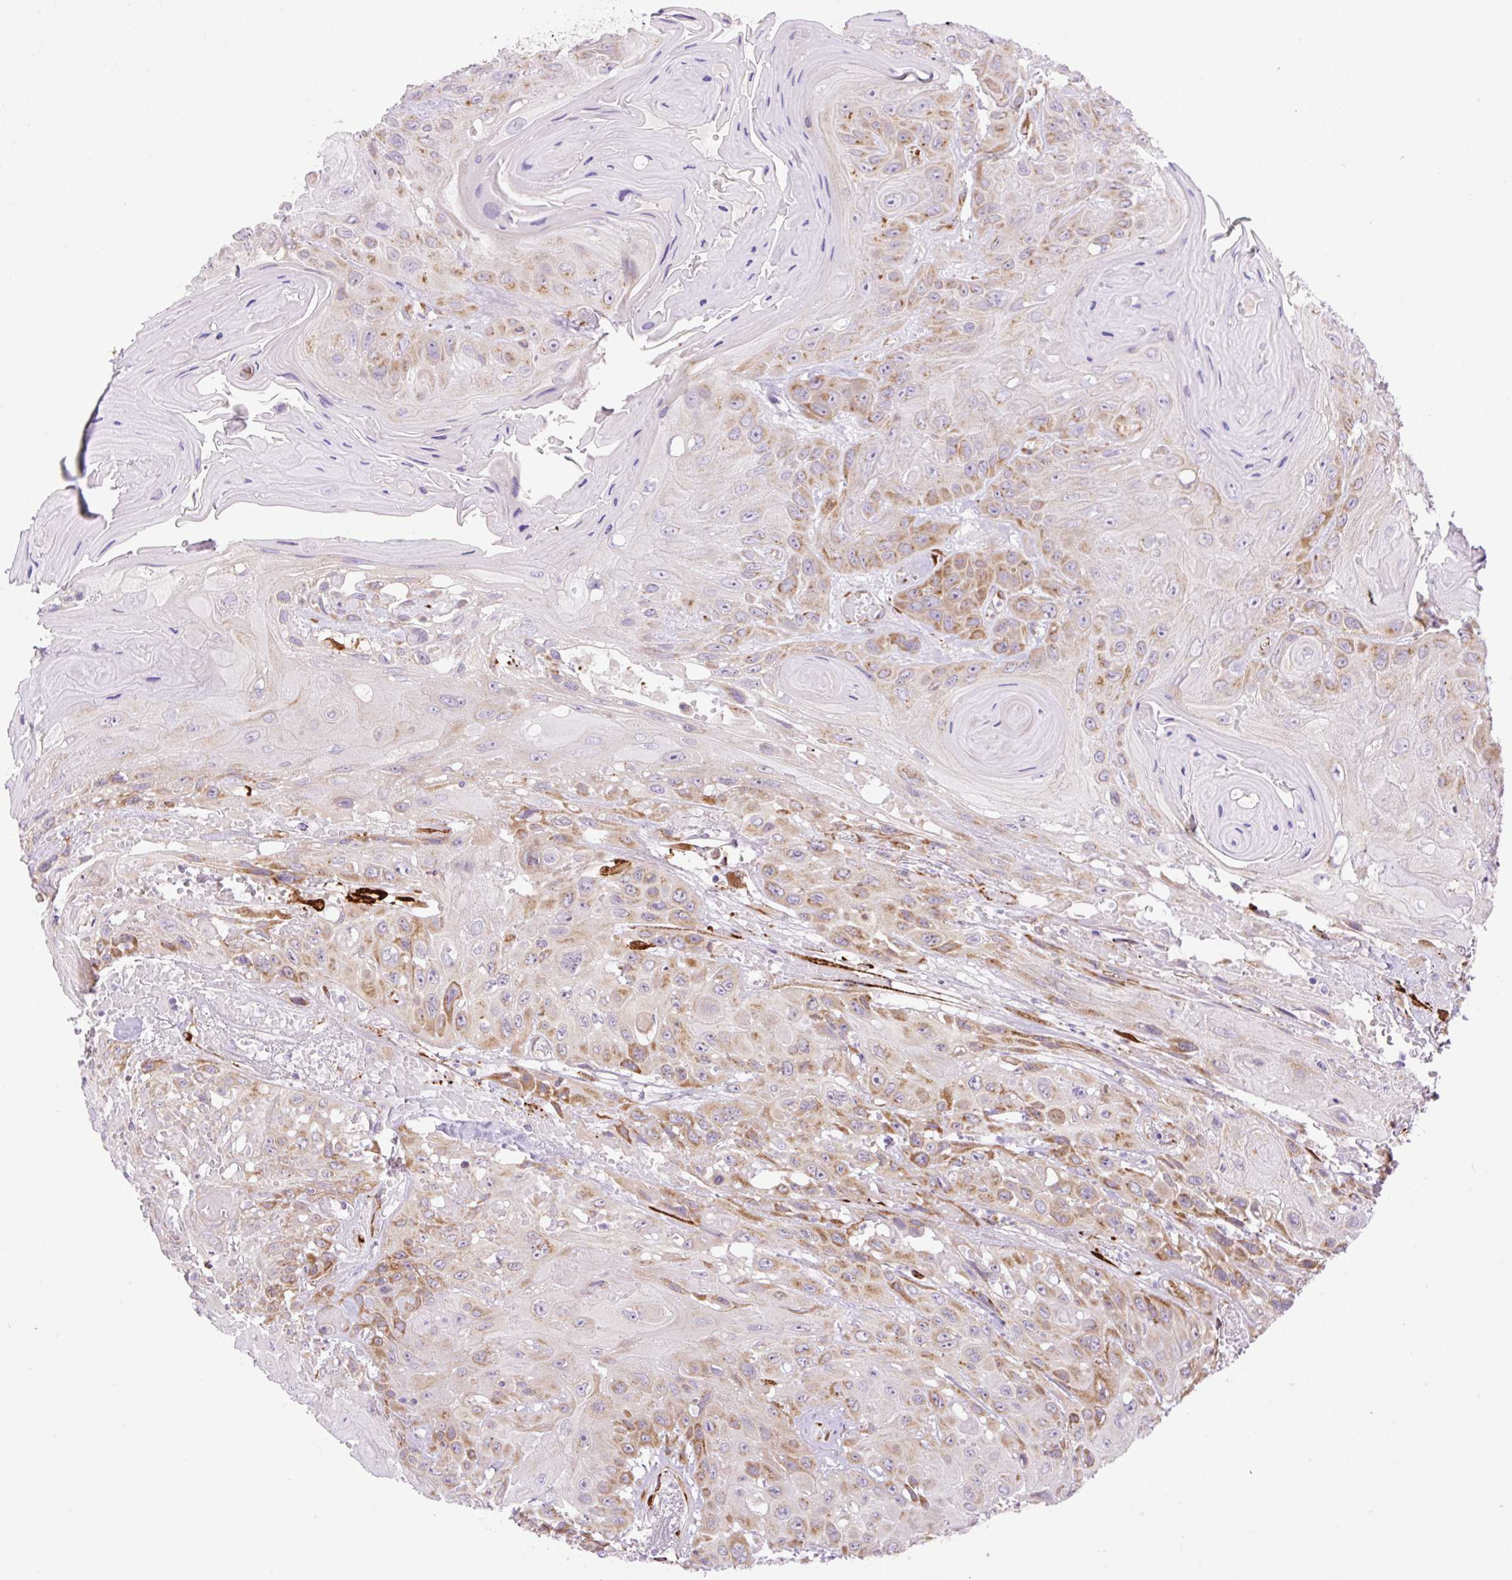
{"staining": {"intensity": "moderate", "quantity": "25%-75%", "location": "cytoplasmic/membranous"}, "tissue": "head and neck cancer", "cell_type": "Tumor cells", "image_type": "cancer", "snomed": [{"axis": "morphology", "description": "Squamous cell carcinoma, NOS"}, {"axis": "topography", "description": "Head-Neck"}], "caption": "The immunohistochemical stain labels moderate cytoplasmic/membranous expression in tumor cells of squamous cell carcinoma (head and neck) tissue.", "gene": "RAB30", "patient": {"sex": "female", "age": 59}}